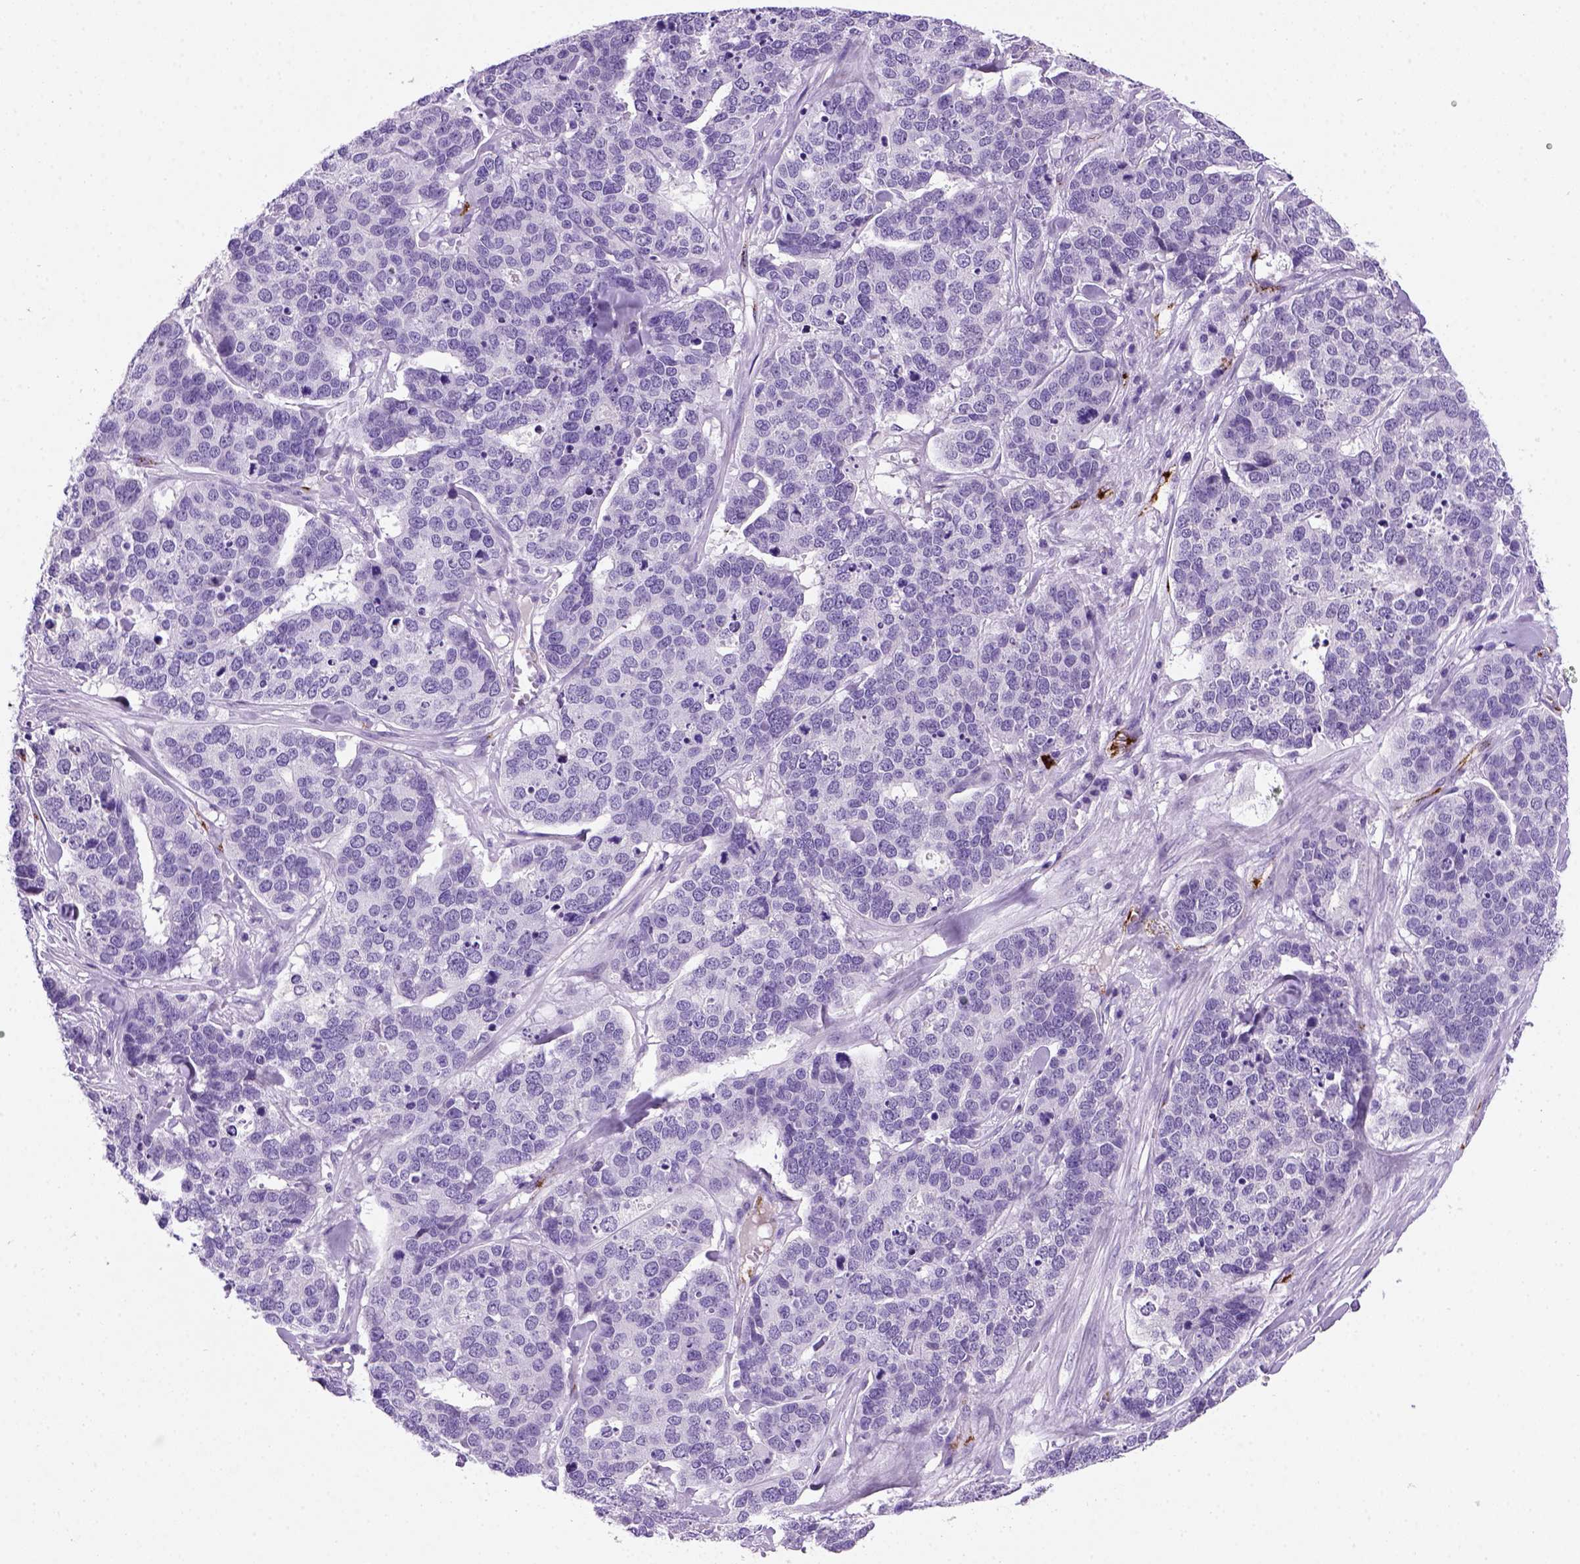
{"staining": {"intensity": "negative", "quantity": "none", "location": "none"}, "tissue": "ovarian cancer", "cell_type": "Tumor cells", "image_type": "cancer", "snomed": [{"axis": "morphology", "description": "Carcinoma, endometroid"}, {"axis": "topography", "description": "Ovary"}], "caption": "The histopathology image reveals no significant positivity in tumor cells of ovarian cancer (endometroid carcinoma). The staining was performed using DAB (3,3'-diaminobenzidine) to visualize the protein expression in brown, while the nuclei were stained in blue with hematoxylin (Magnification: 20x).", "gene": "VWF", "patient": {"sex": "female", "age": 65}}